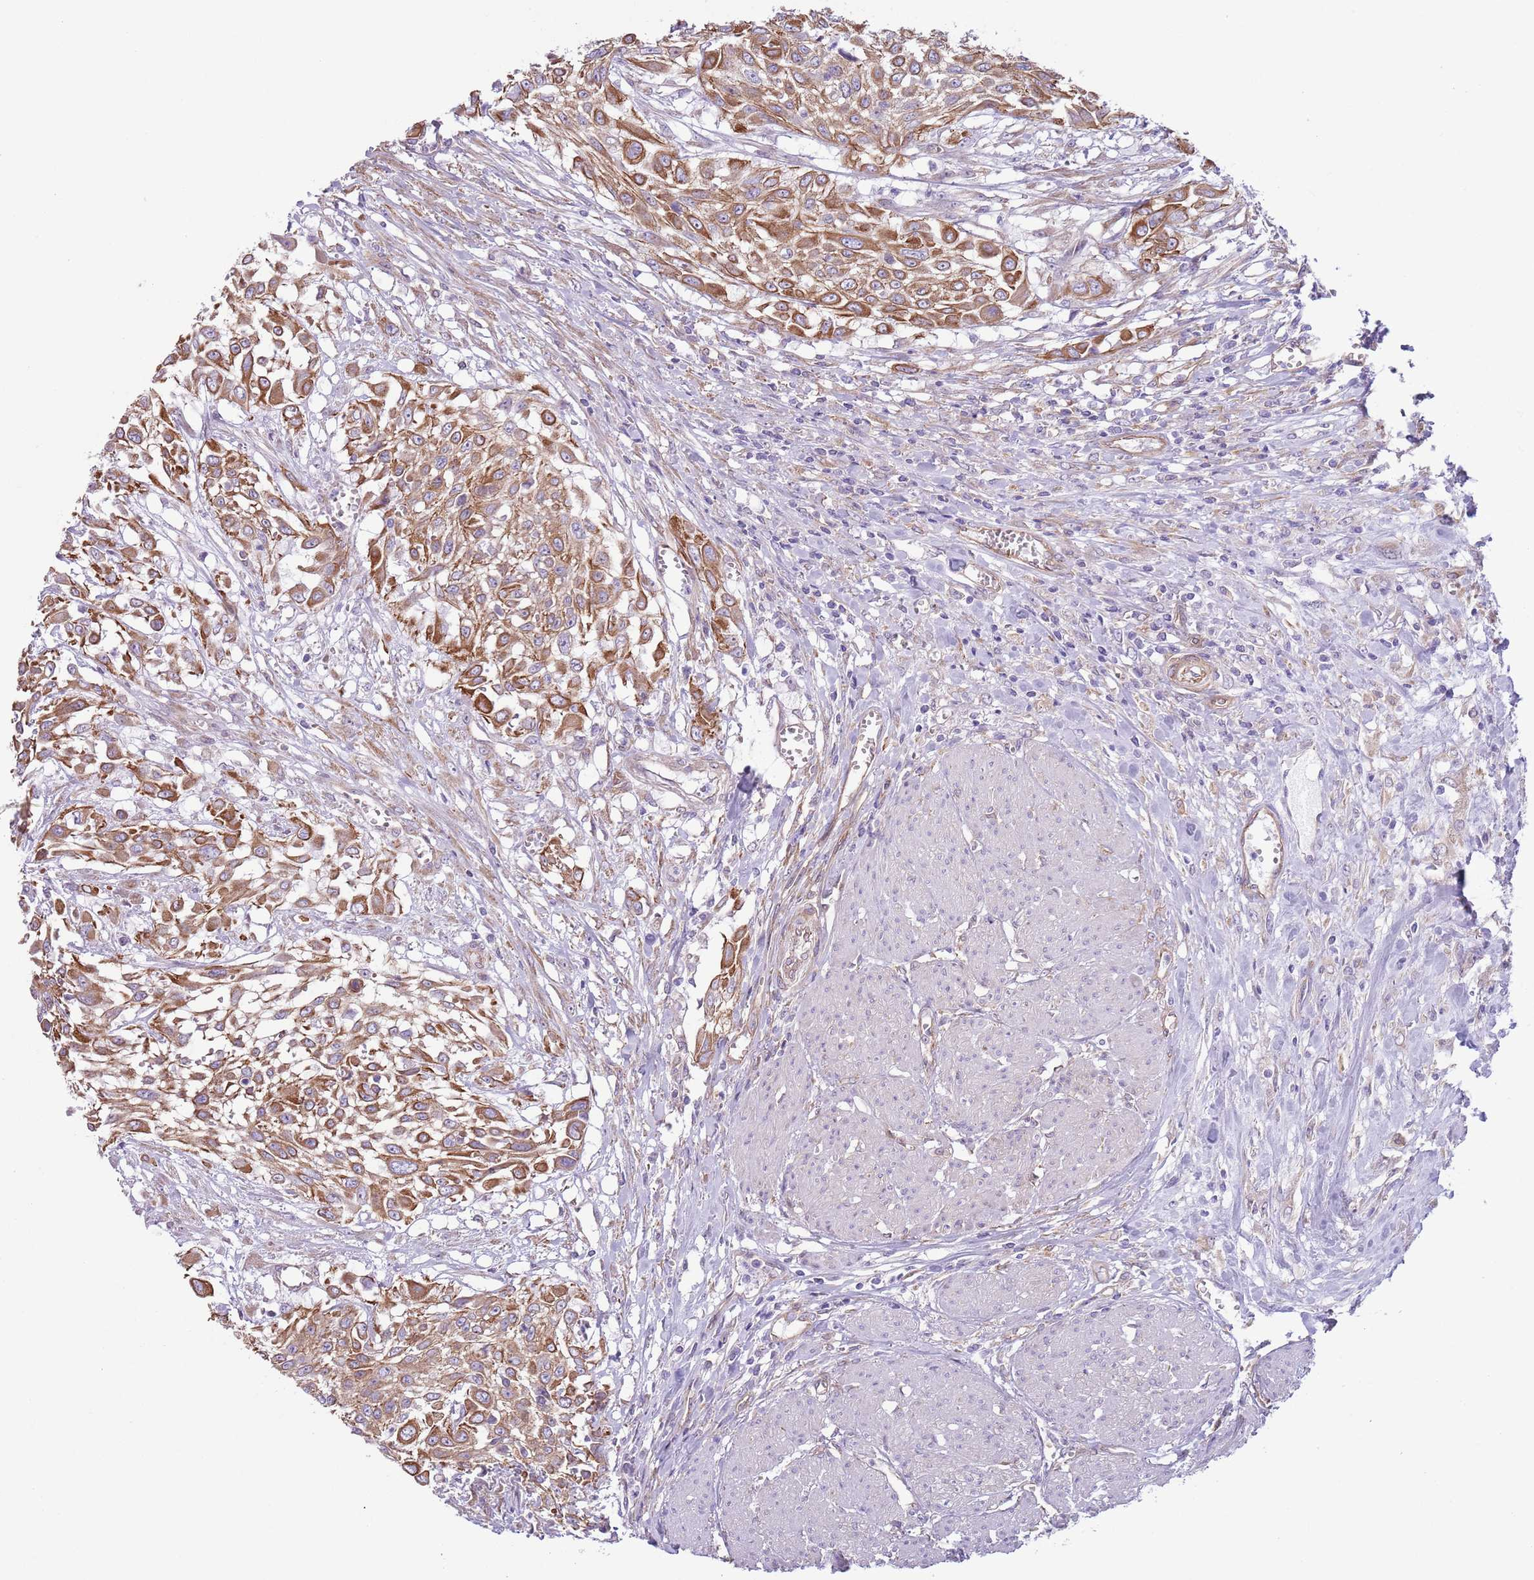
{"staining": {"intensity": "moderate", "quantity": ">75%", "location": "cytoplasmic/membranous"}, "tissue": "urothelial cancer", "cell_type": "Tumor cells", "image_type": "cancer", "snomed": [{"axis": "morphology", "description": "Urothelial carcinoma, High grade"}, {"axis": "topography", "description": "Urinary bladder"}], "caption": "Urothelial cancer stained with a brown dye displays moderate cytoplasmic/membranous positive positivity in approximately >75% of tumor cells.", "gene": "RBP3", "patient": {"sex": "male", "age": 57}}